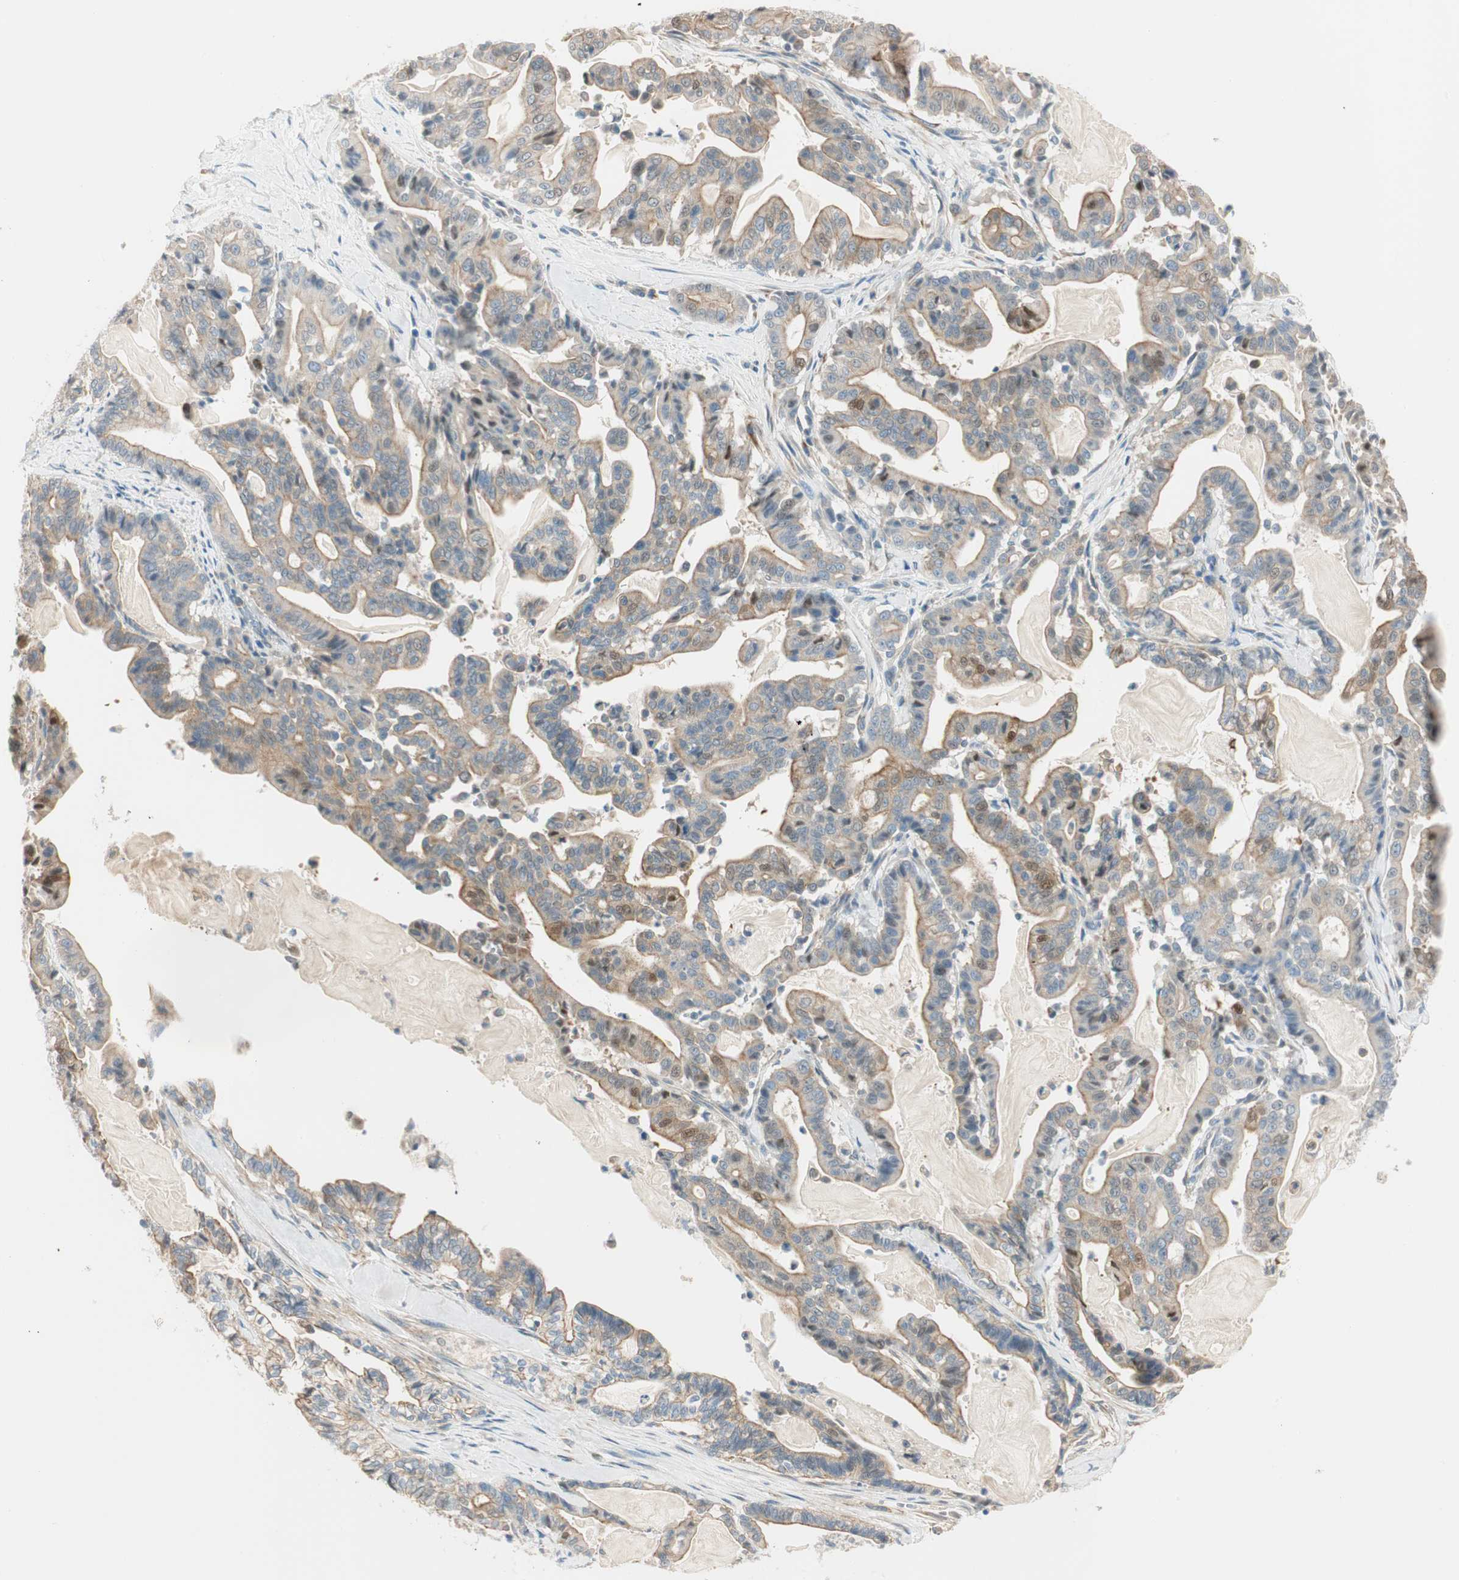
{"staining": {"intensity": "weak", "quantity": "25%-75%", "location": "cytoplasmic/membranous,nuclear"}, "tissue": "pancreatic cancer", "cell_type": "Tumor cells", "image_type": "cancer", "snomed": [{"axis": "morphology", "description": "Adenocarcinoma, NOS"}, {"axis": "topography", "description": "Pancreas"}], "caption": "Pancreatic adenocarcinoma stained for a protein exhibits weak cytoplasmic/membranous and nuclear positivity in tumor cells.", "gene": "CDK3", "patient": {"sex": "male", "age": 63}}